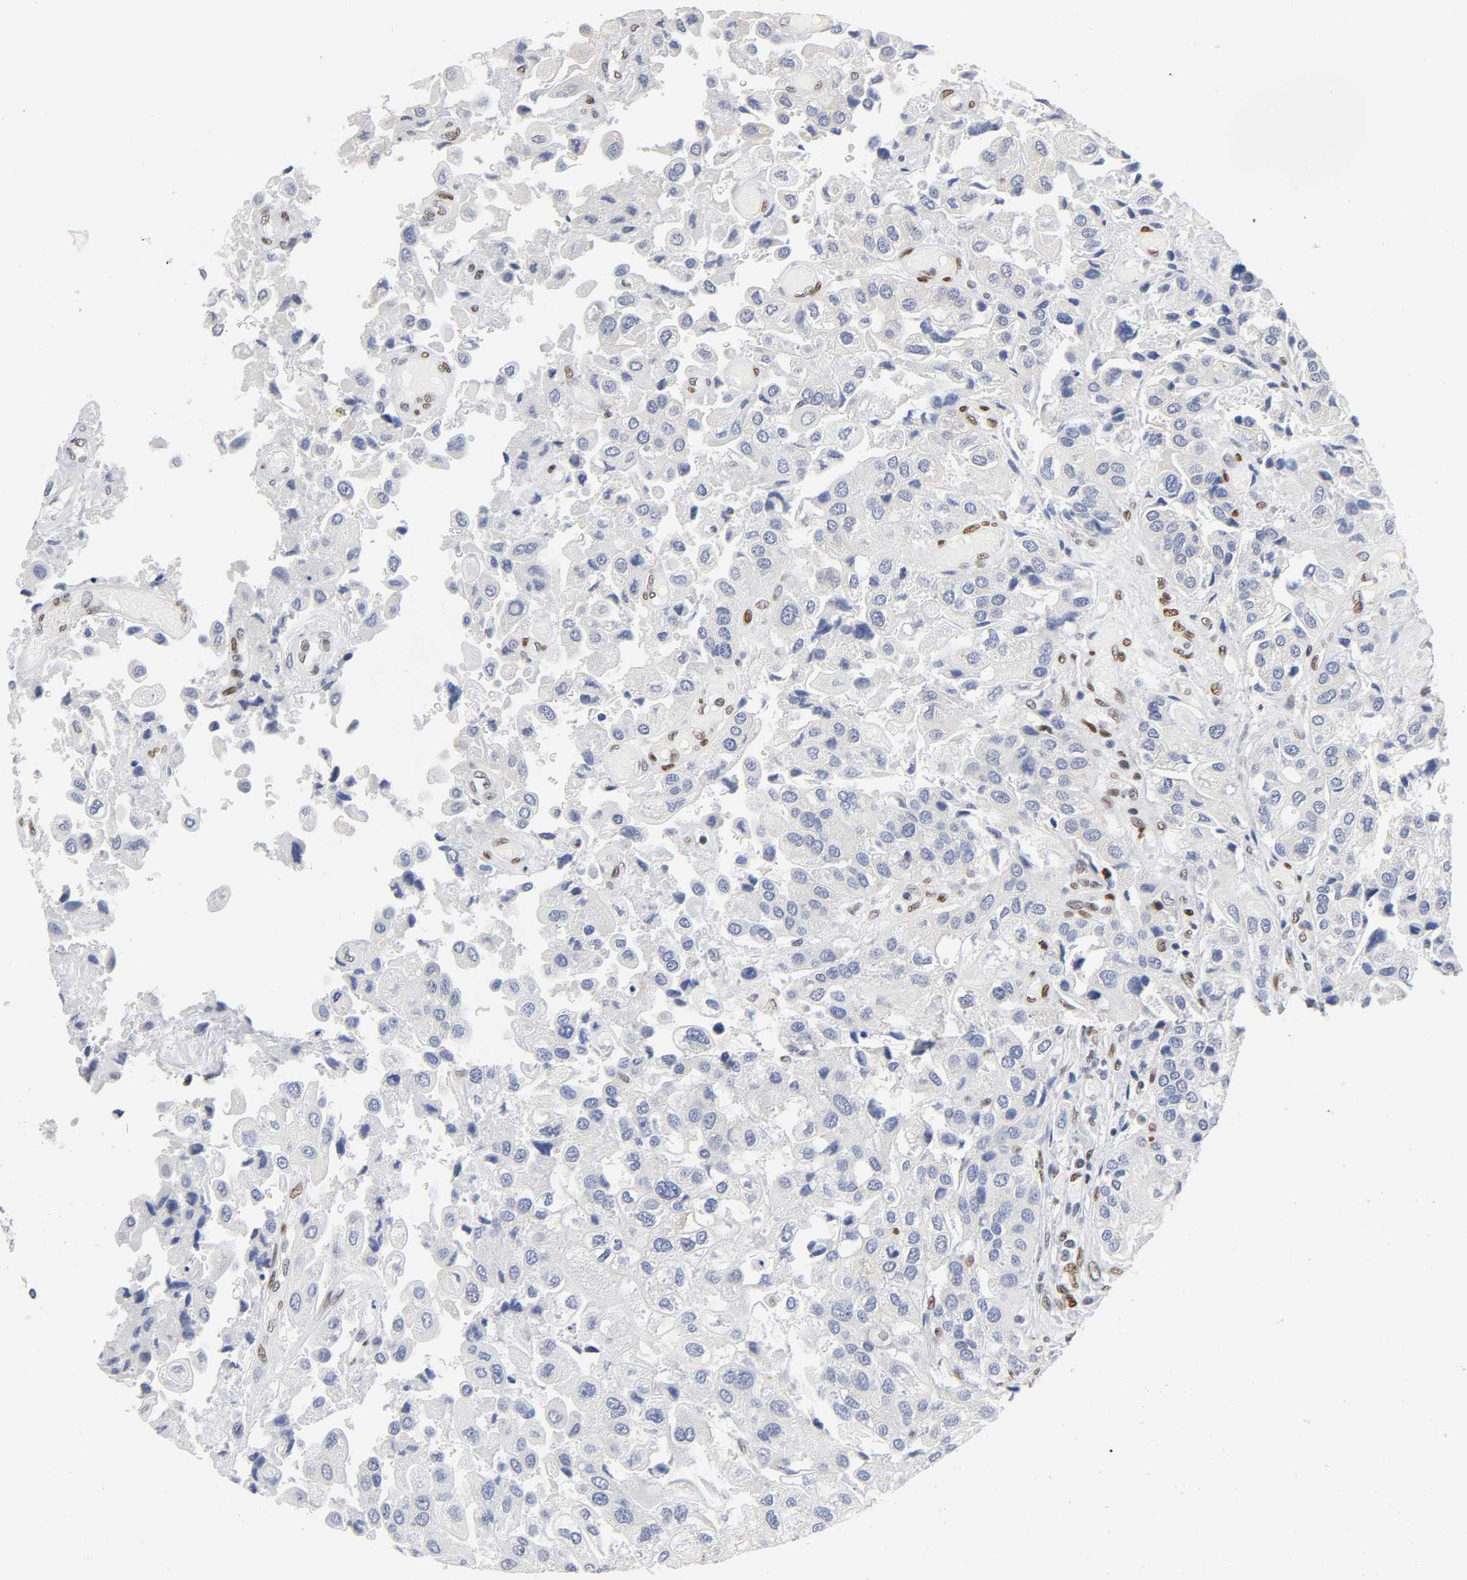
{"staining": {"intensity": "negative", "quantity": "none", "location": "none"}, "tissue": "urothelial cancer", "cell_type": "Tumor cells", "image_type": "cancer", "snomed": [{"axis": "morphology", "description": "Urothelial carcinoma, High grade"}, {"axis": "topography", "description": "Urinary bladder"}], "caption": "An immunohistochemistry (IHC) micrograph of urothelial carcinoma (high-grade) is shown. There is no staining in tumor cells of urothelial carcinoma (high-grade).", "gene": "NR3C1", "patient": {"sex": "female", "age": 64}}